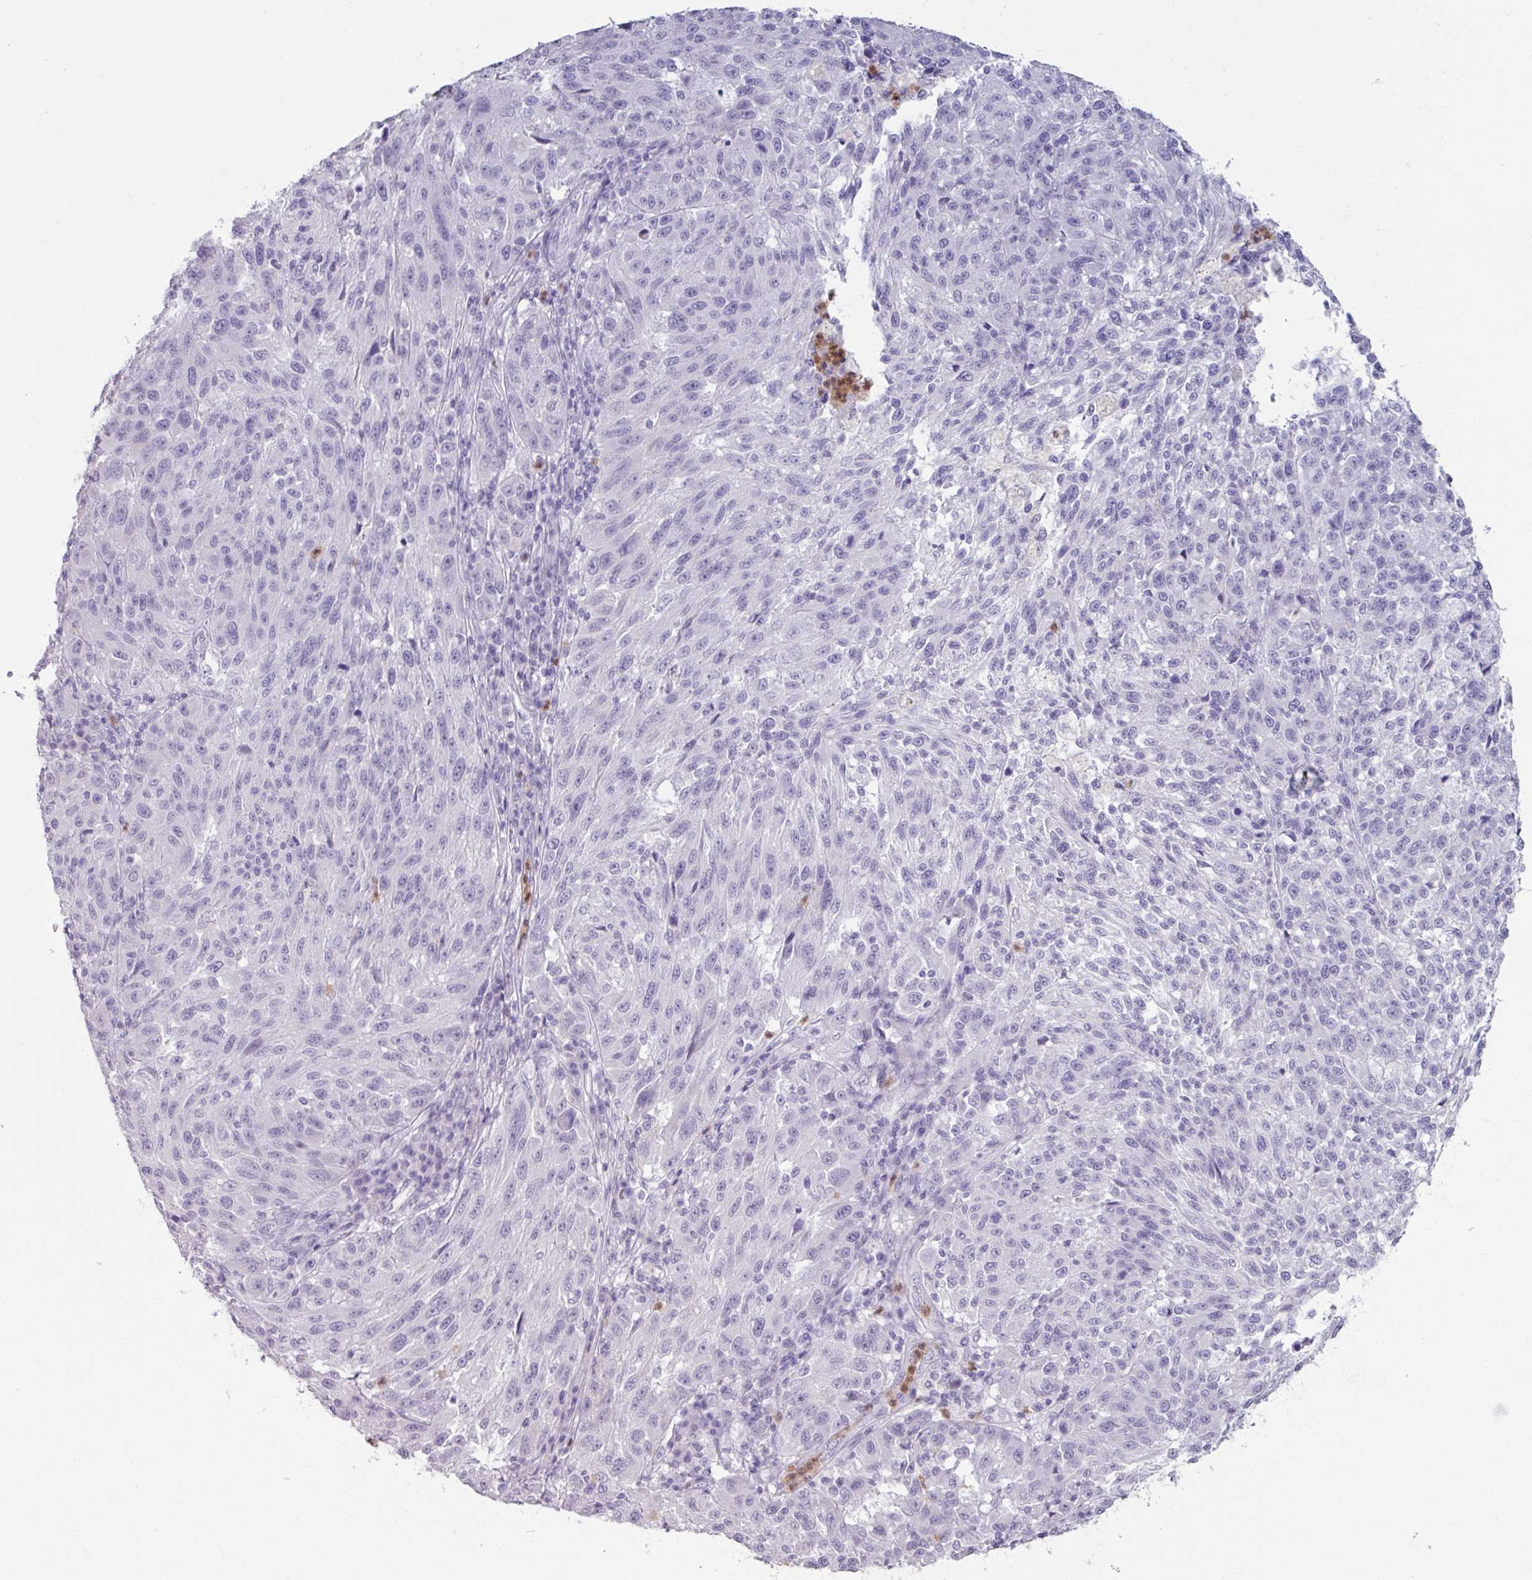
{"staining": {"intensity": "negative", "quantity": "none", "location": "none"}, "tissue": "melanoma", "cell_type": "Tumor cells", "image_type": "cancer", "snomed": [{"axis": "morphology", "description": "Malignant melanoma, NOS"}, {"axis": "topography", "description": "Skin"}], "caption": "Malignant melanoma was stained to show a protein in brown. There is no significant staining in tumor cells.", "gene": "ARG1", "patient": {"sex": "male", "age": 53}}